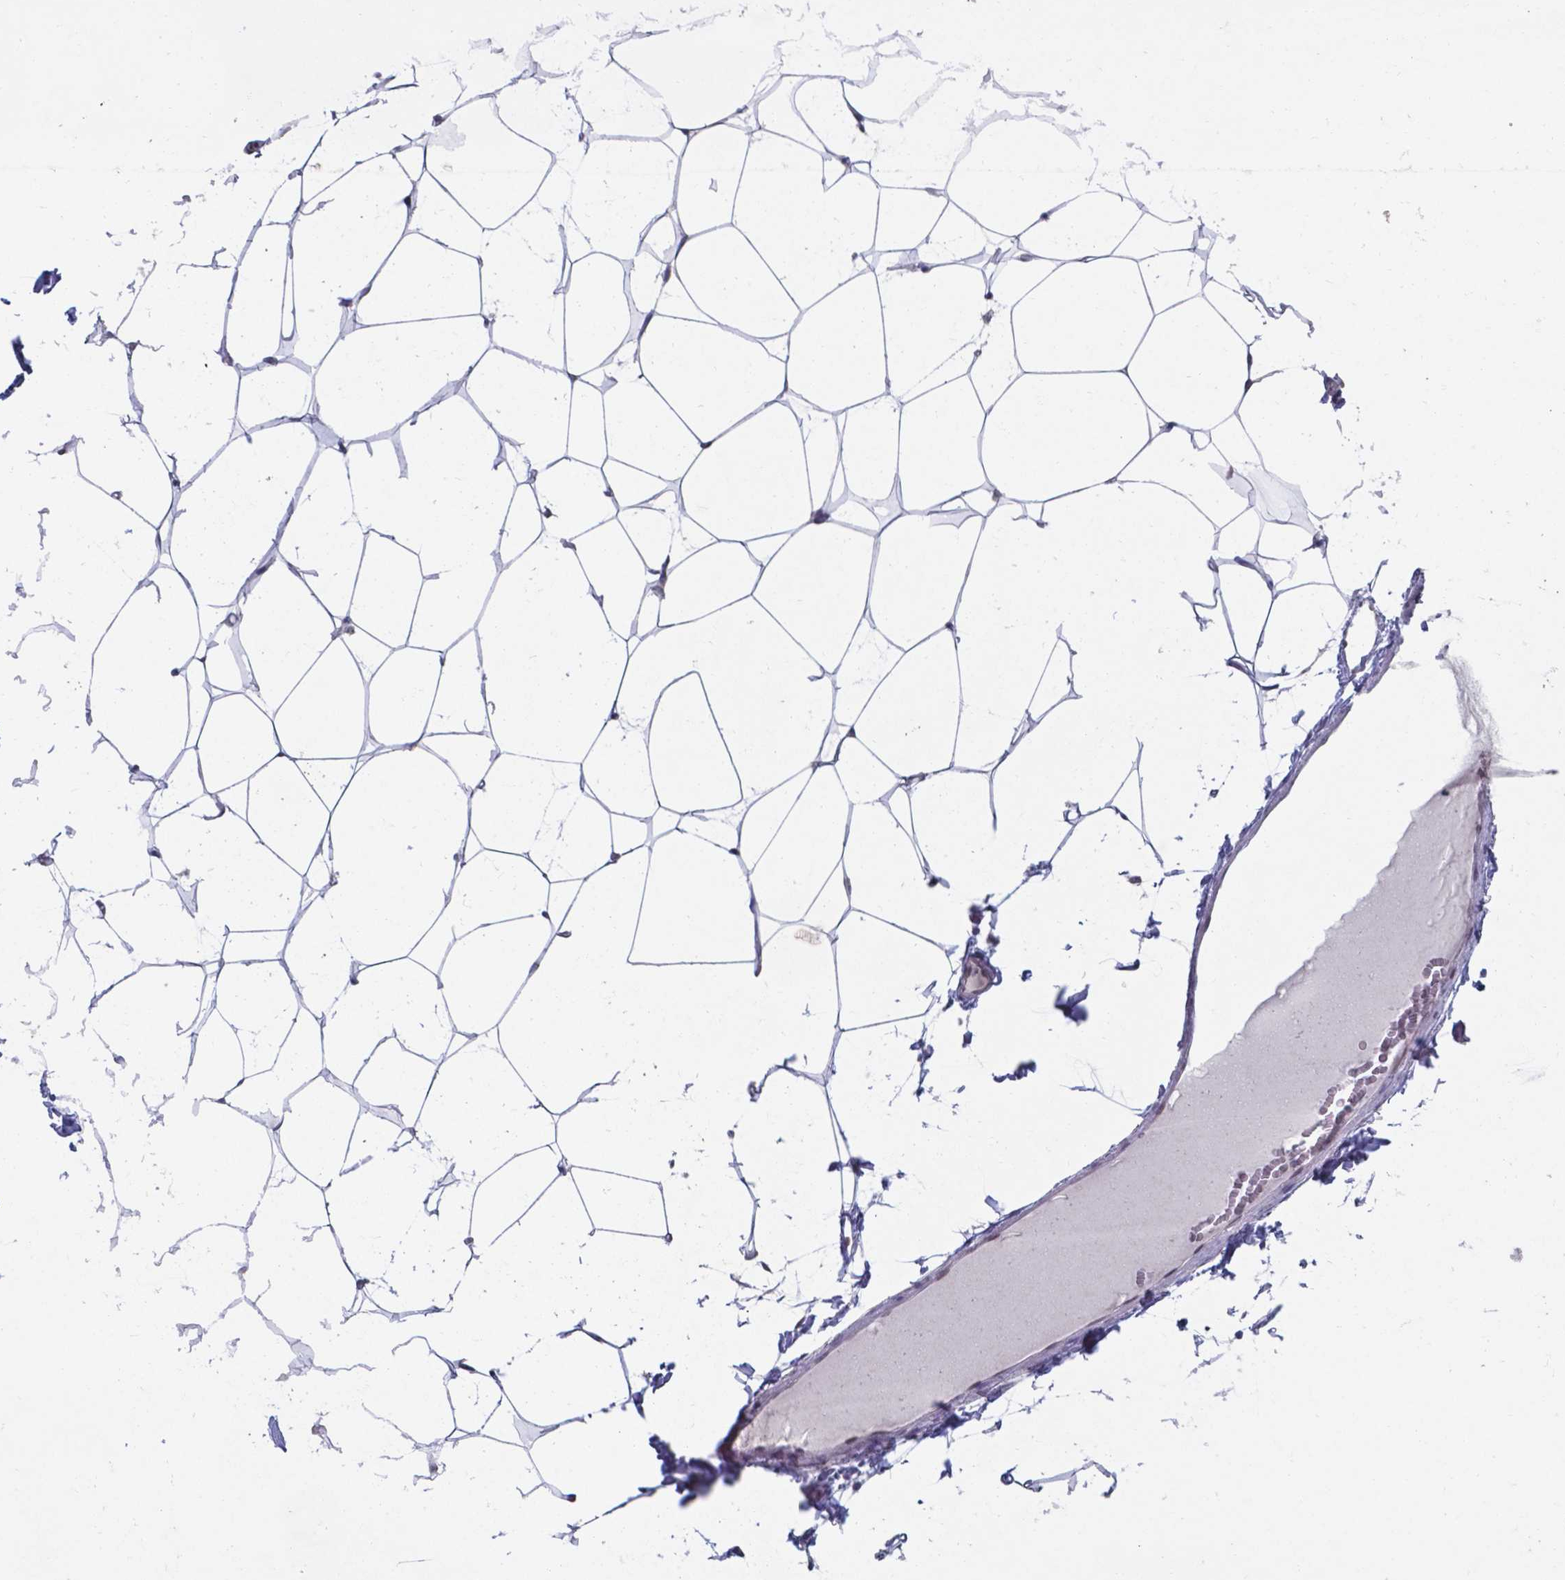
{"staining": {"intensity": "weak", "quantity": "25%-75%", "location": "cytoplasmic/membranous,nuclear"}, "tissue": "breast", "cell_type": "Adipocytes", "image_type": "normal", "snomed": [{"axis": "morphology", "description": "Normal tissue, NOS"}, {"axis": "topography", "description": "Breast"}], "caption": "Weak cytoplasmic/membranous,nuclear expression for a protein is present in approximately 25%-75% of adipocytes of benign breast using IHC.", "gene": "UBE2E2", "patient": {"sex": "female", "age": 32}}